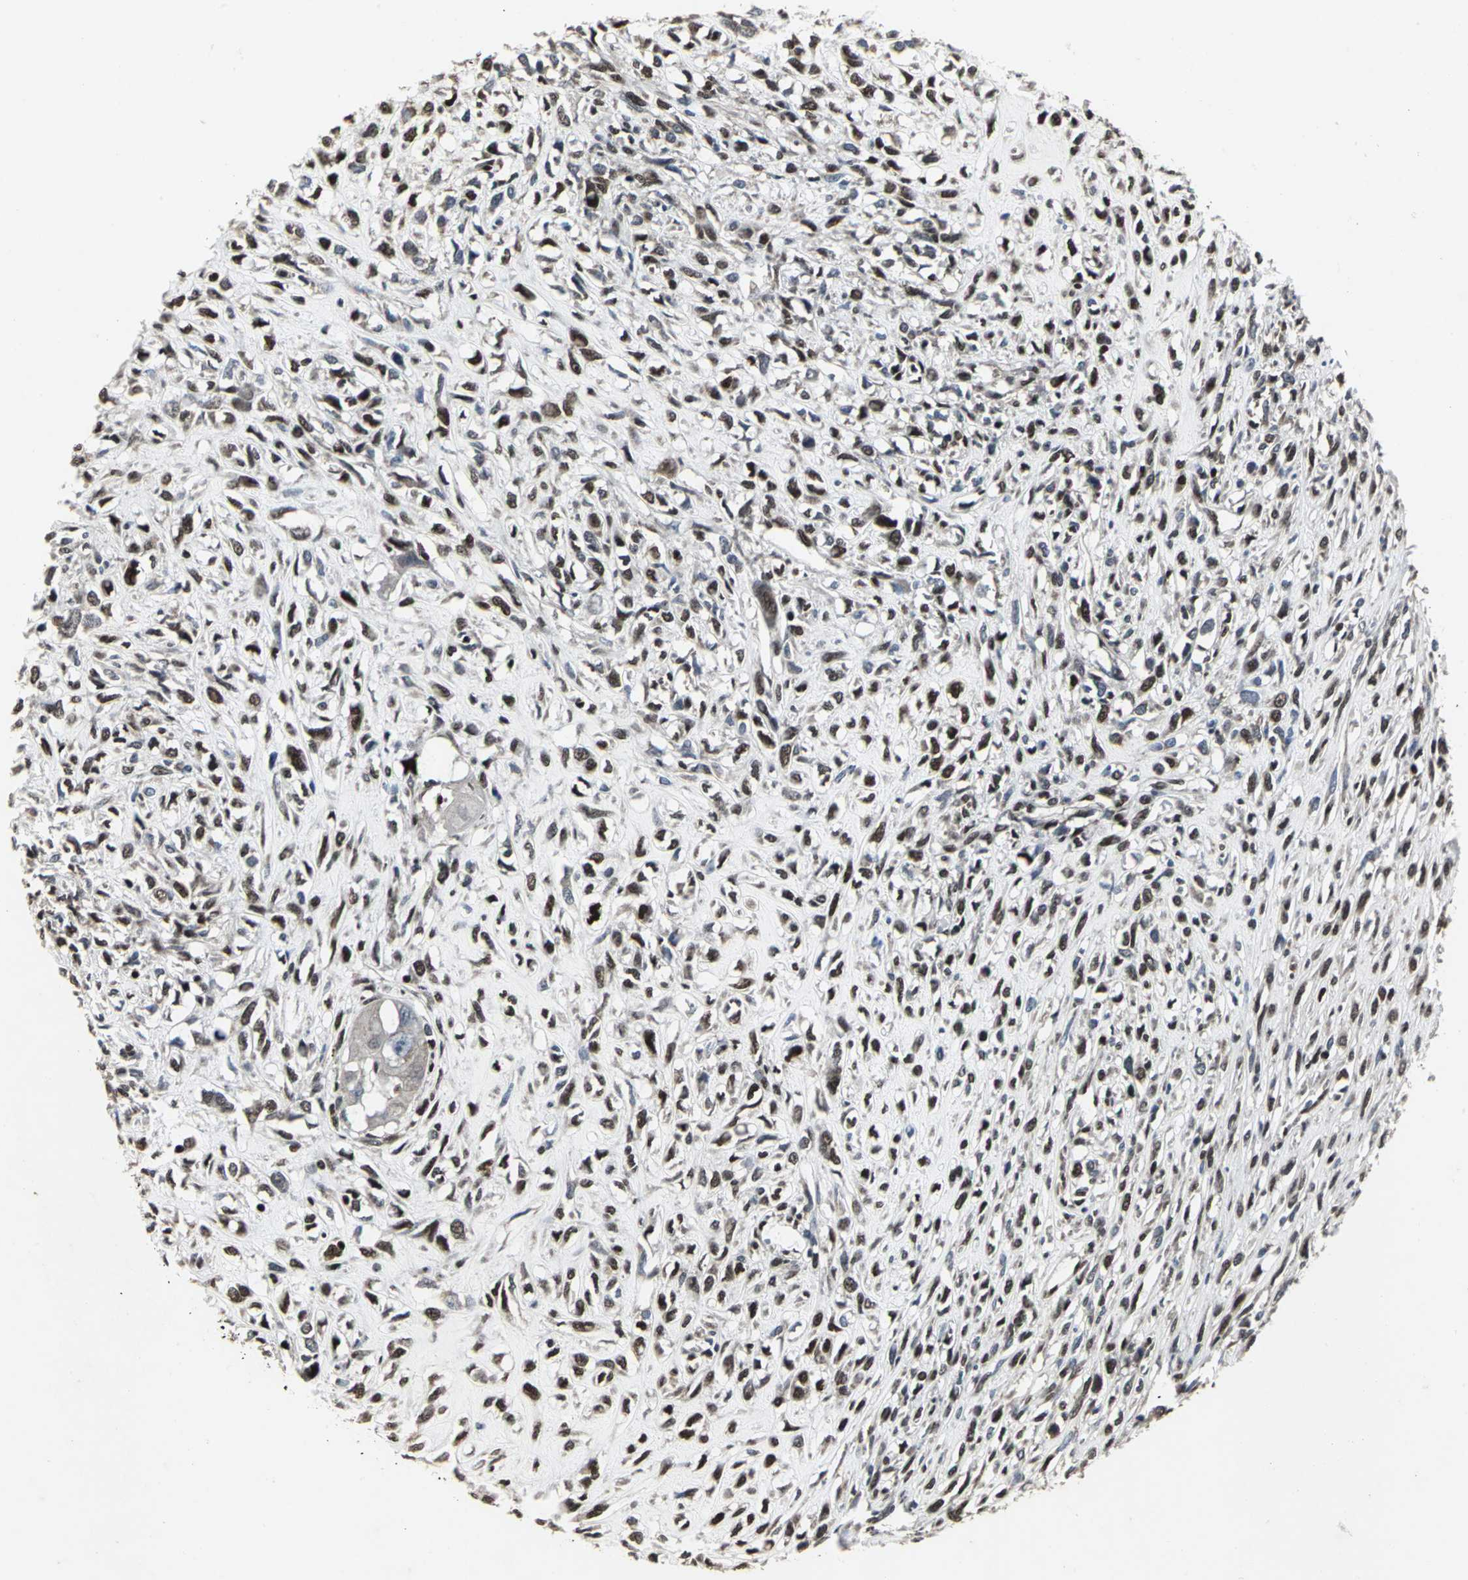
{"staining": {"intensity": "moderate", "quantity": ">75%", "location": "nuclear"}, "tissue": "head and neck cancer", "cell_type": "Tumor cells", "image_type": "cancer", "snomed": [{"axis": "morphology", "description": "Necrosis, NOS"}, {"axis": "morphology", "description": "Neoplasm, malignant, NOS"}, {"axis": "topography", "description": "Salivary gland"}, {"axis": "topography", "description": "Head-Neck"}], "caption": "Human neoplasm (malignant) (head and neck) stained with a brown dye exhibits moderate nuclear positive expression in about >75% of tumor cells.", "gene": "SRF", "patient": {"sex": "male", "age": 43}}